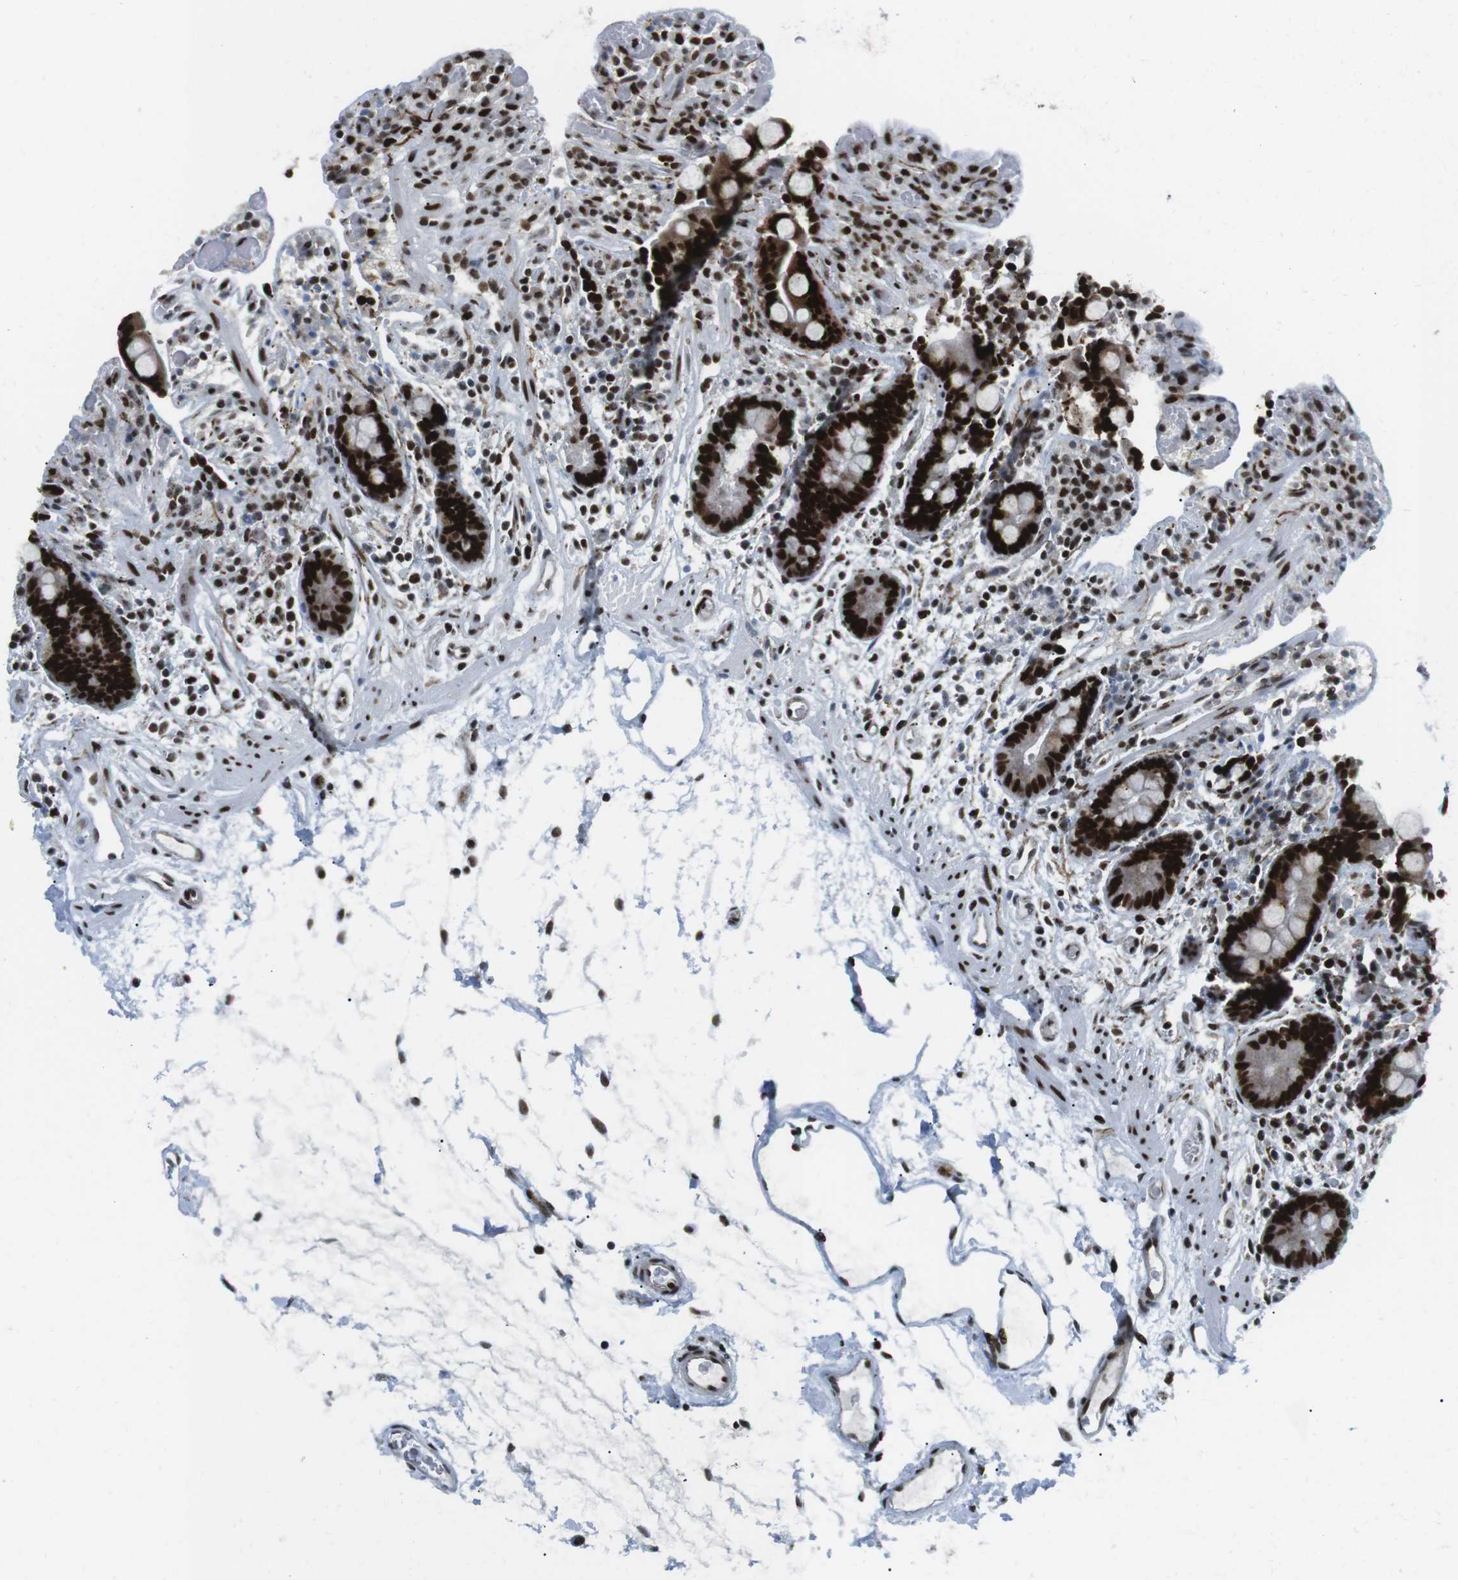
{"staining": {"intensity": "strong", "quantity": ">75%", "location": "nuclear"}, "tissue": "colon", "cell_type": "Endothelial cells", "image_type": "normal", "snomed": [{"axis": "morphology", "description": "Normal tissue, NOS"}, {"axis": "topography", "description": "Colon"}], "caption": "The immunohistochemical stain shows strong nuclear expression in endothelial cells of benign colon. (brown staining indicates protein expression, while blue staining denotes nuclei).", "gene": "ARID1A", "patient": {"sex": "male", "age": 73}}